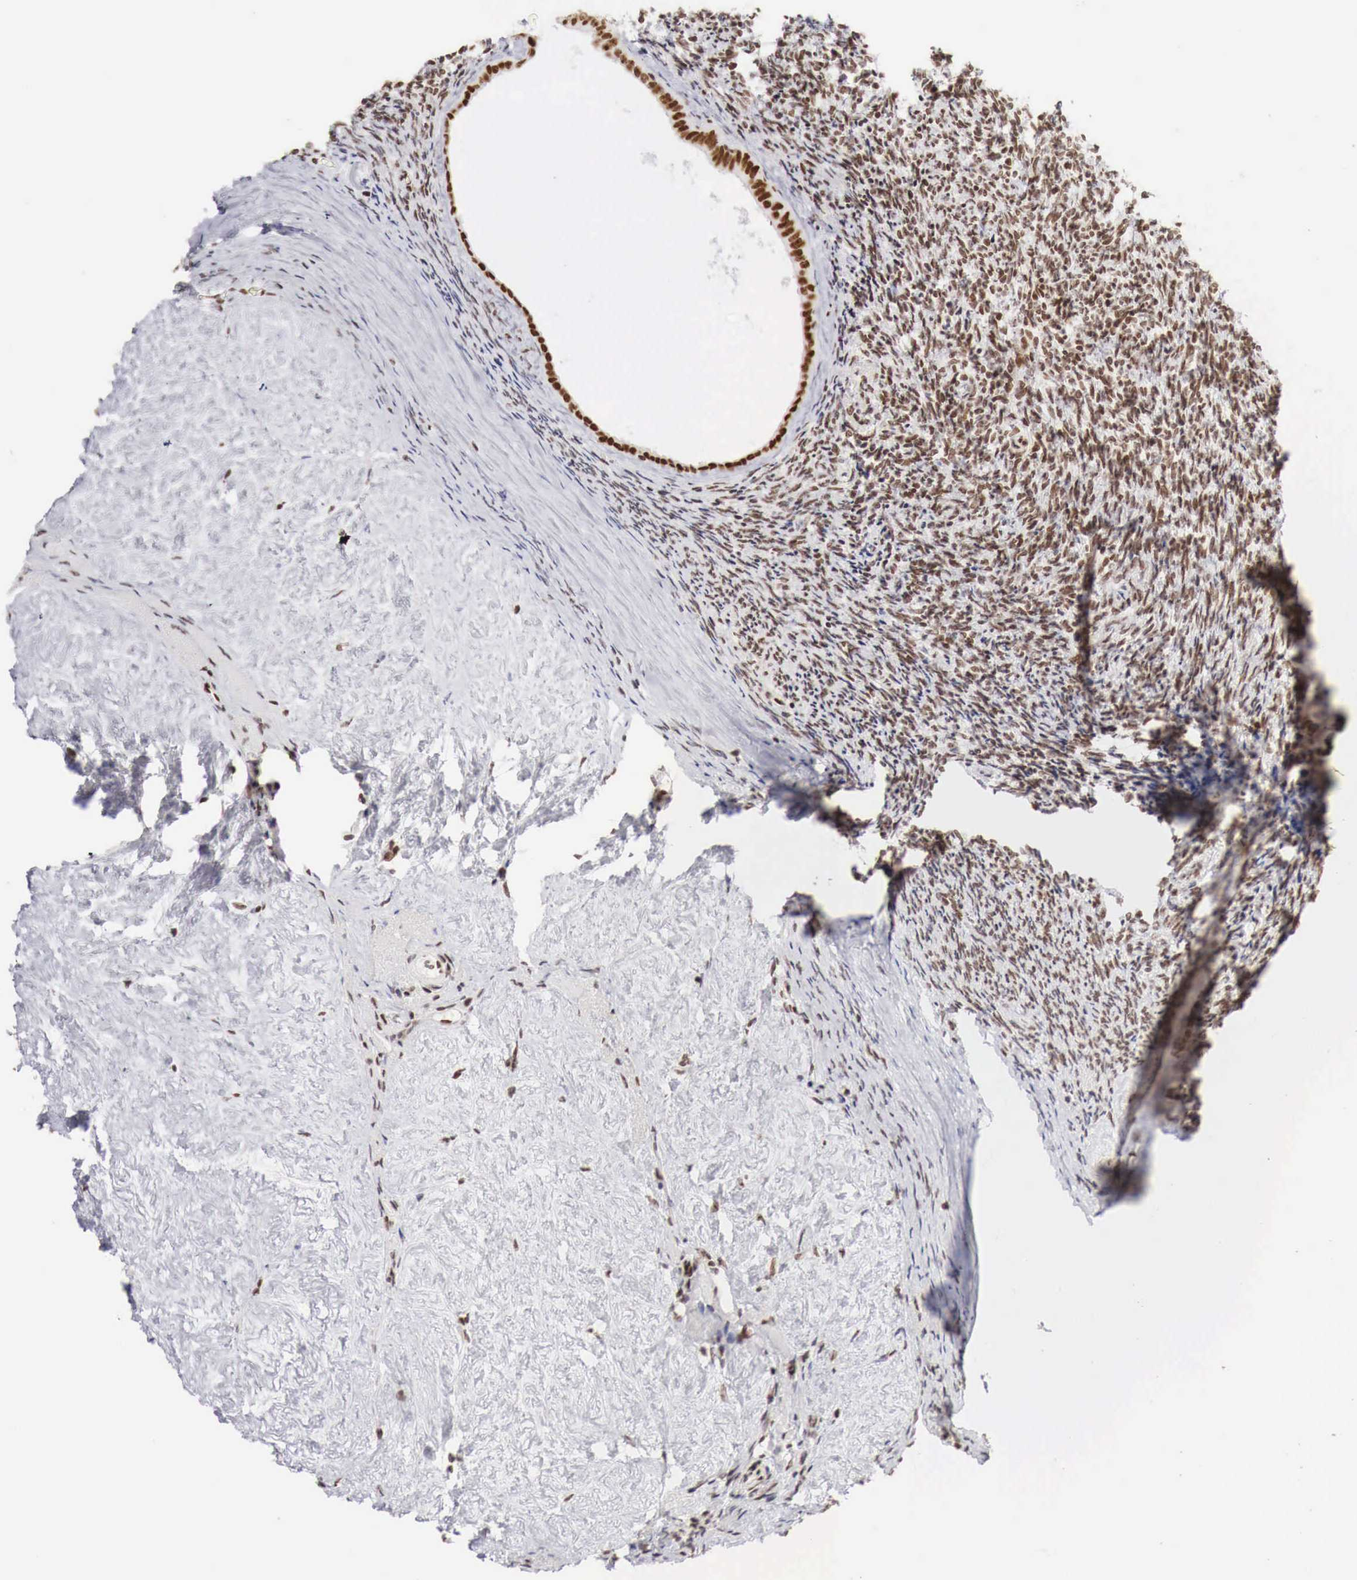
{"staining": {"intensity": "strong", "quantity": ">75%", "location": "nuclear"}, "tissue": "ovary", "cell_type": "Follicle cells", "image_type": "normal", "snomed": [{"axis": "morphology", "description": "Normal tissue, NOS"}, {"axis": "topography", "description": "Ovary"}], "caption": "Approximately >75% of follicle cells in normal ovary exhibit strong nuclear protein expression as visualized by brown immunohistochemical staining.", "gene": "PHF14", "patient": {"sex": "female", "age": 53}}